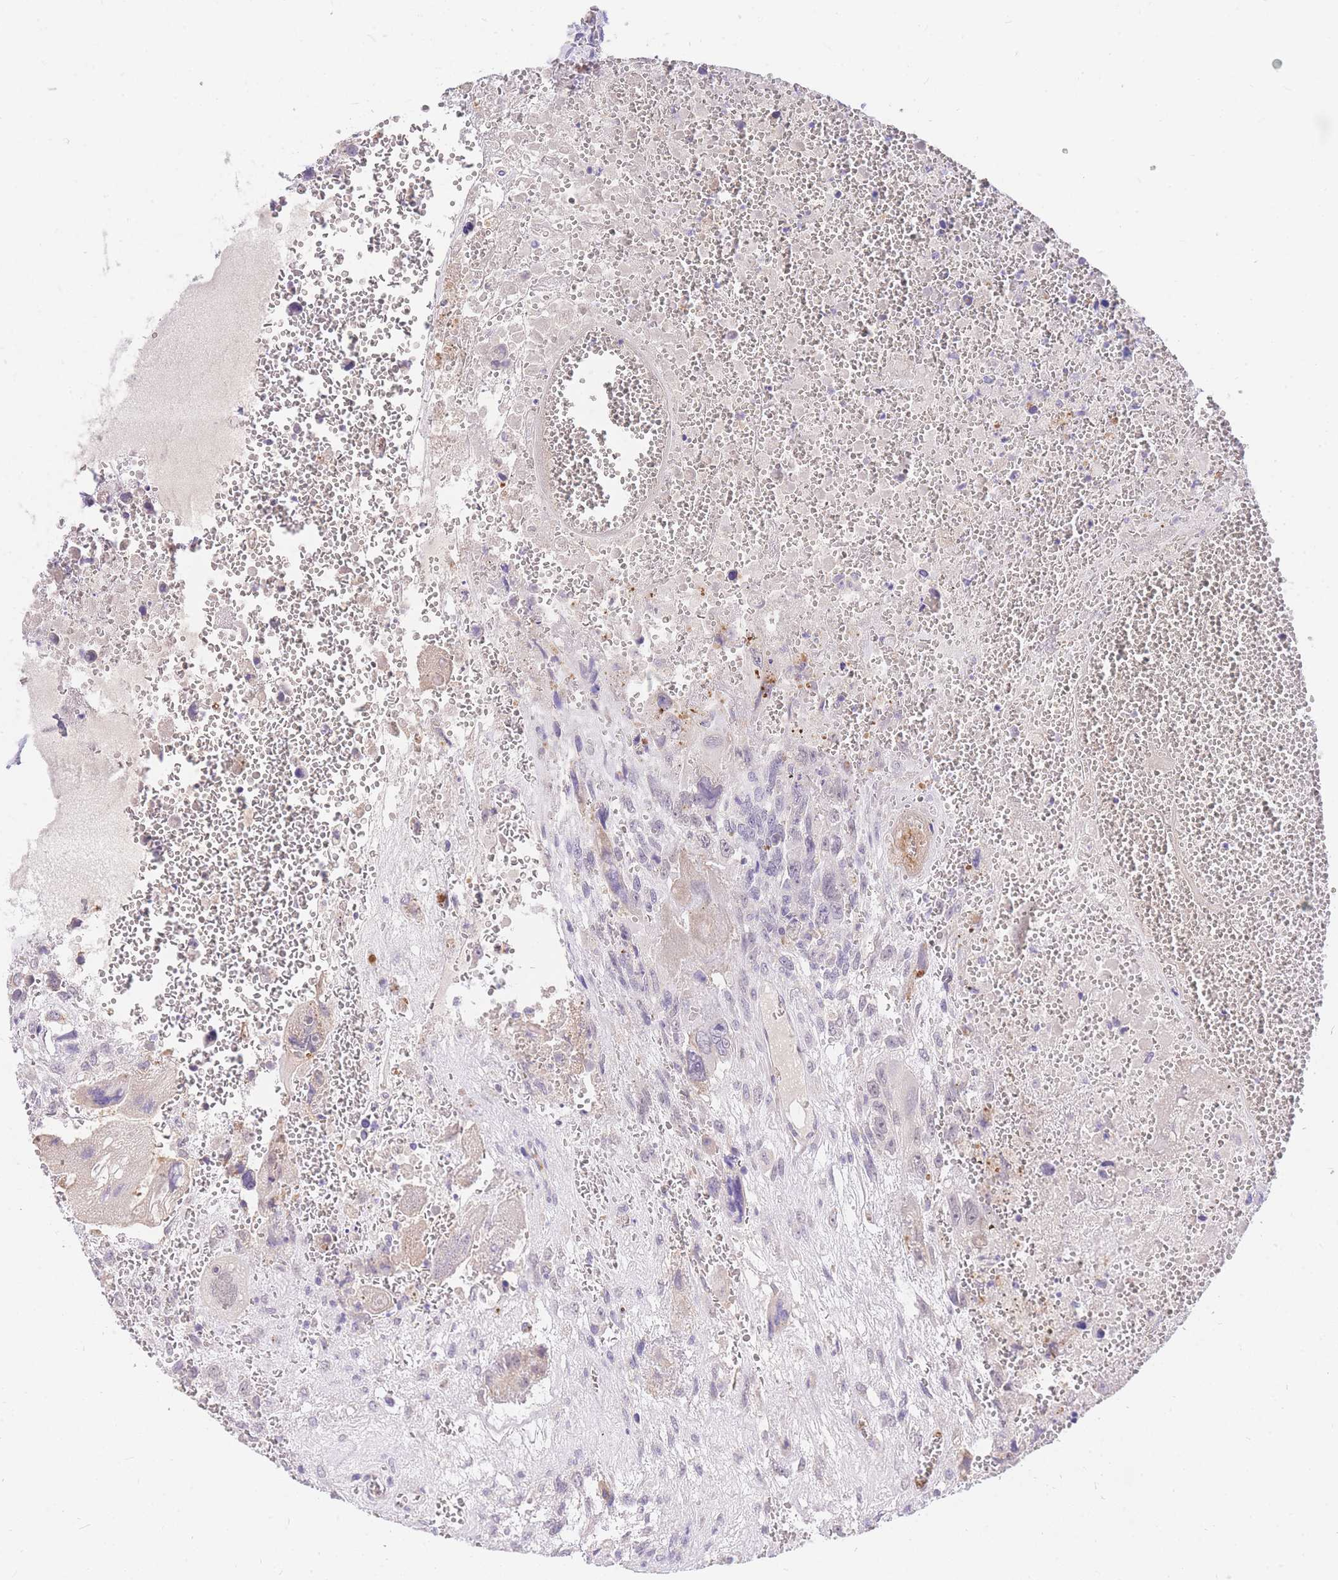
{"staining": {"intensity": "negative", "quantity": "none", "location": "none"}, "tissue": "testis cancer", "cell_type": "Tumor cells", "image_type": "cancer", "snomed": [{"axis": "morphology", "description": "Carcinoma, Embryonal, NOS"}, {"axis": "topography", "description": "Testis"}], "caption": "An IHC photomicrograph of embryonal carcinoma (testis) is shown. There is no staining in tumor cells of embryonal carcinoma (testis).", "gene": "C2orf88", "patient": {"sex": "male", "age": 28}}